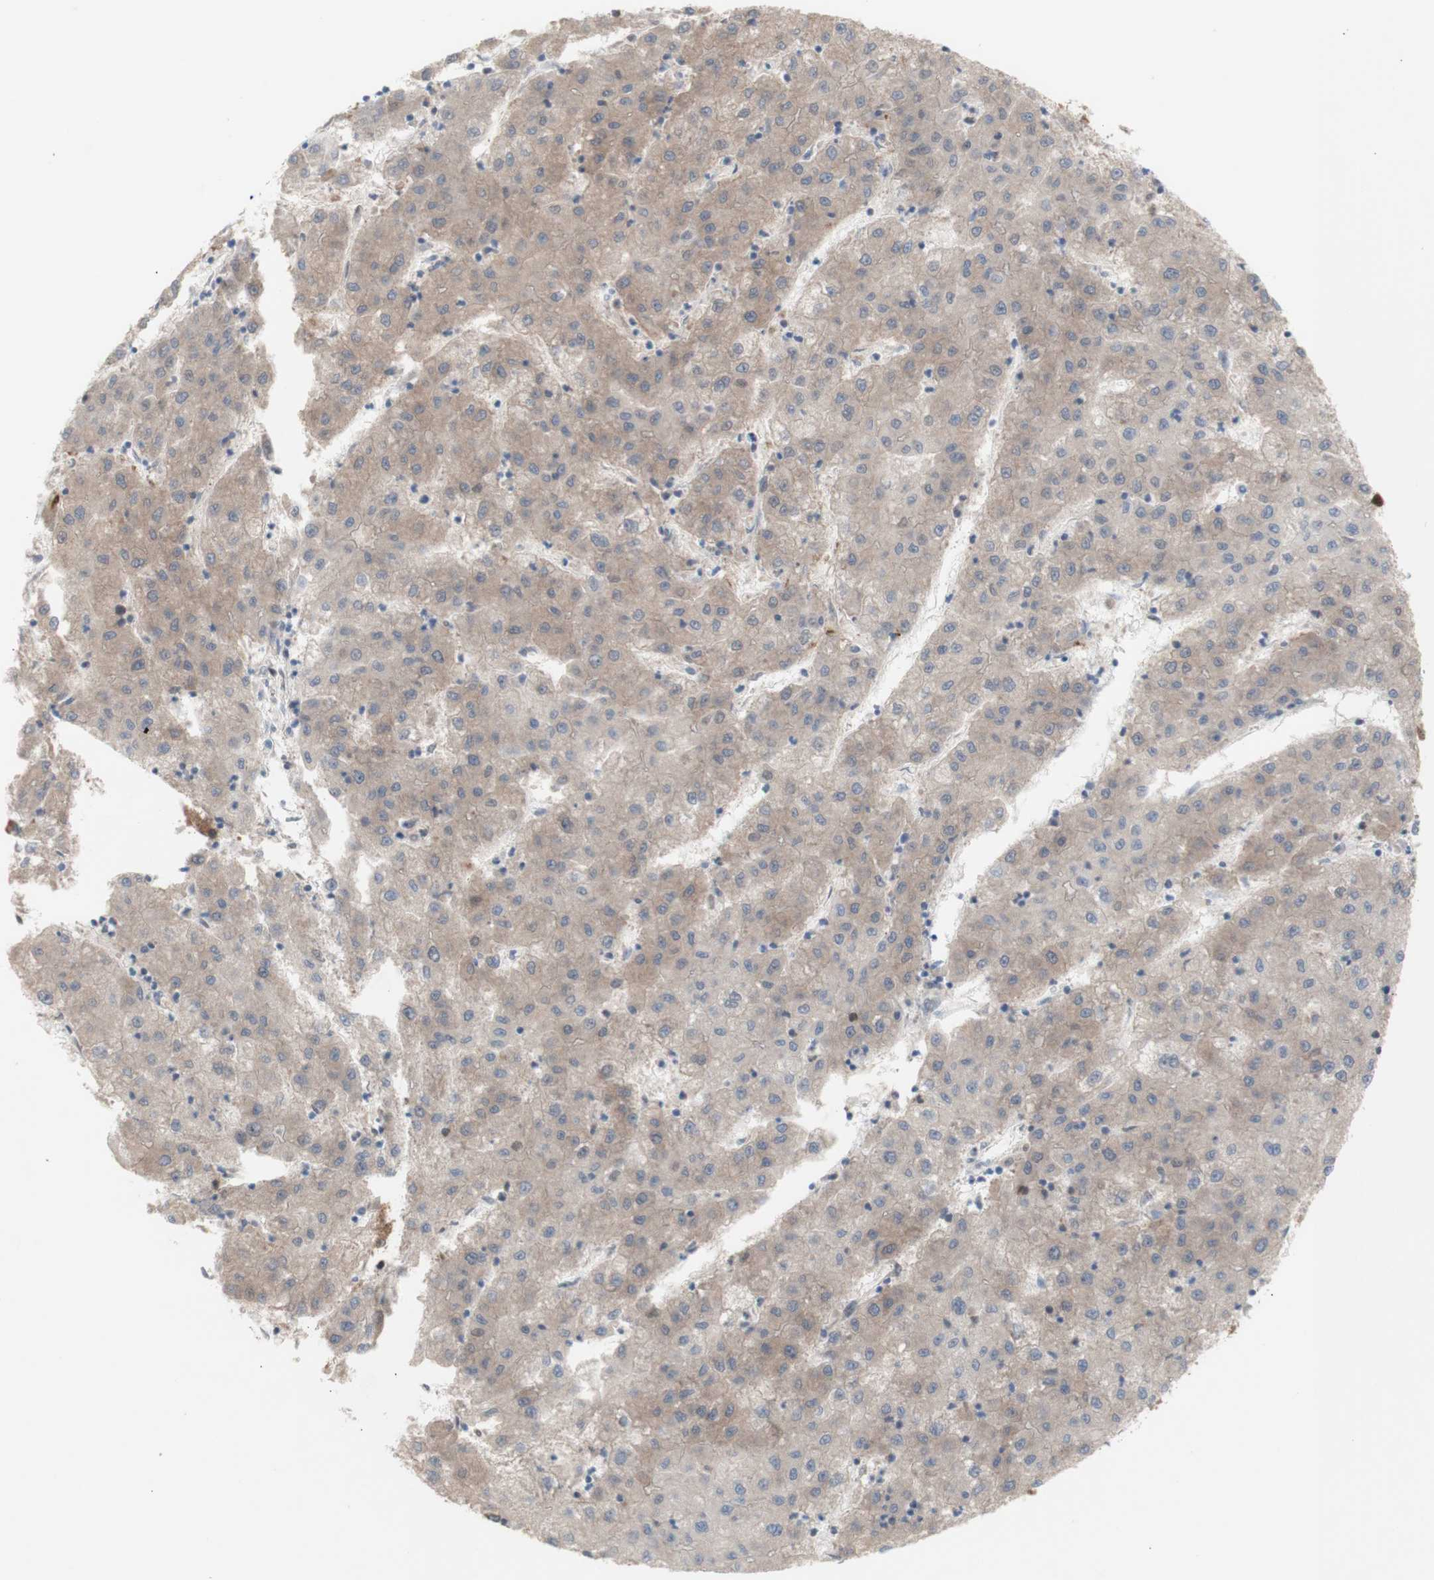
{"staining": {"intensity": "weak", "quantity": ">75%", "location": "cytoplasmic/membranous"}, "tissue": "liver cancer", "cell_type": "Tumor cells", "image_type": "cancer", "snomed": [{"axis": "morphology", "description": "Carcinoma, Hepatocellular, NOS"}, {"axis": "topography", "description": "Liver"}], "caption": "About >75% of tumor cells in liver cancer display weak cytoplasmic/membranous protein expression as visualized by brown immunohistochemical staining.", "gene": "PRMT5", "patient": {"sex": "male", "age": 72}}